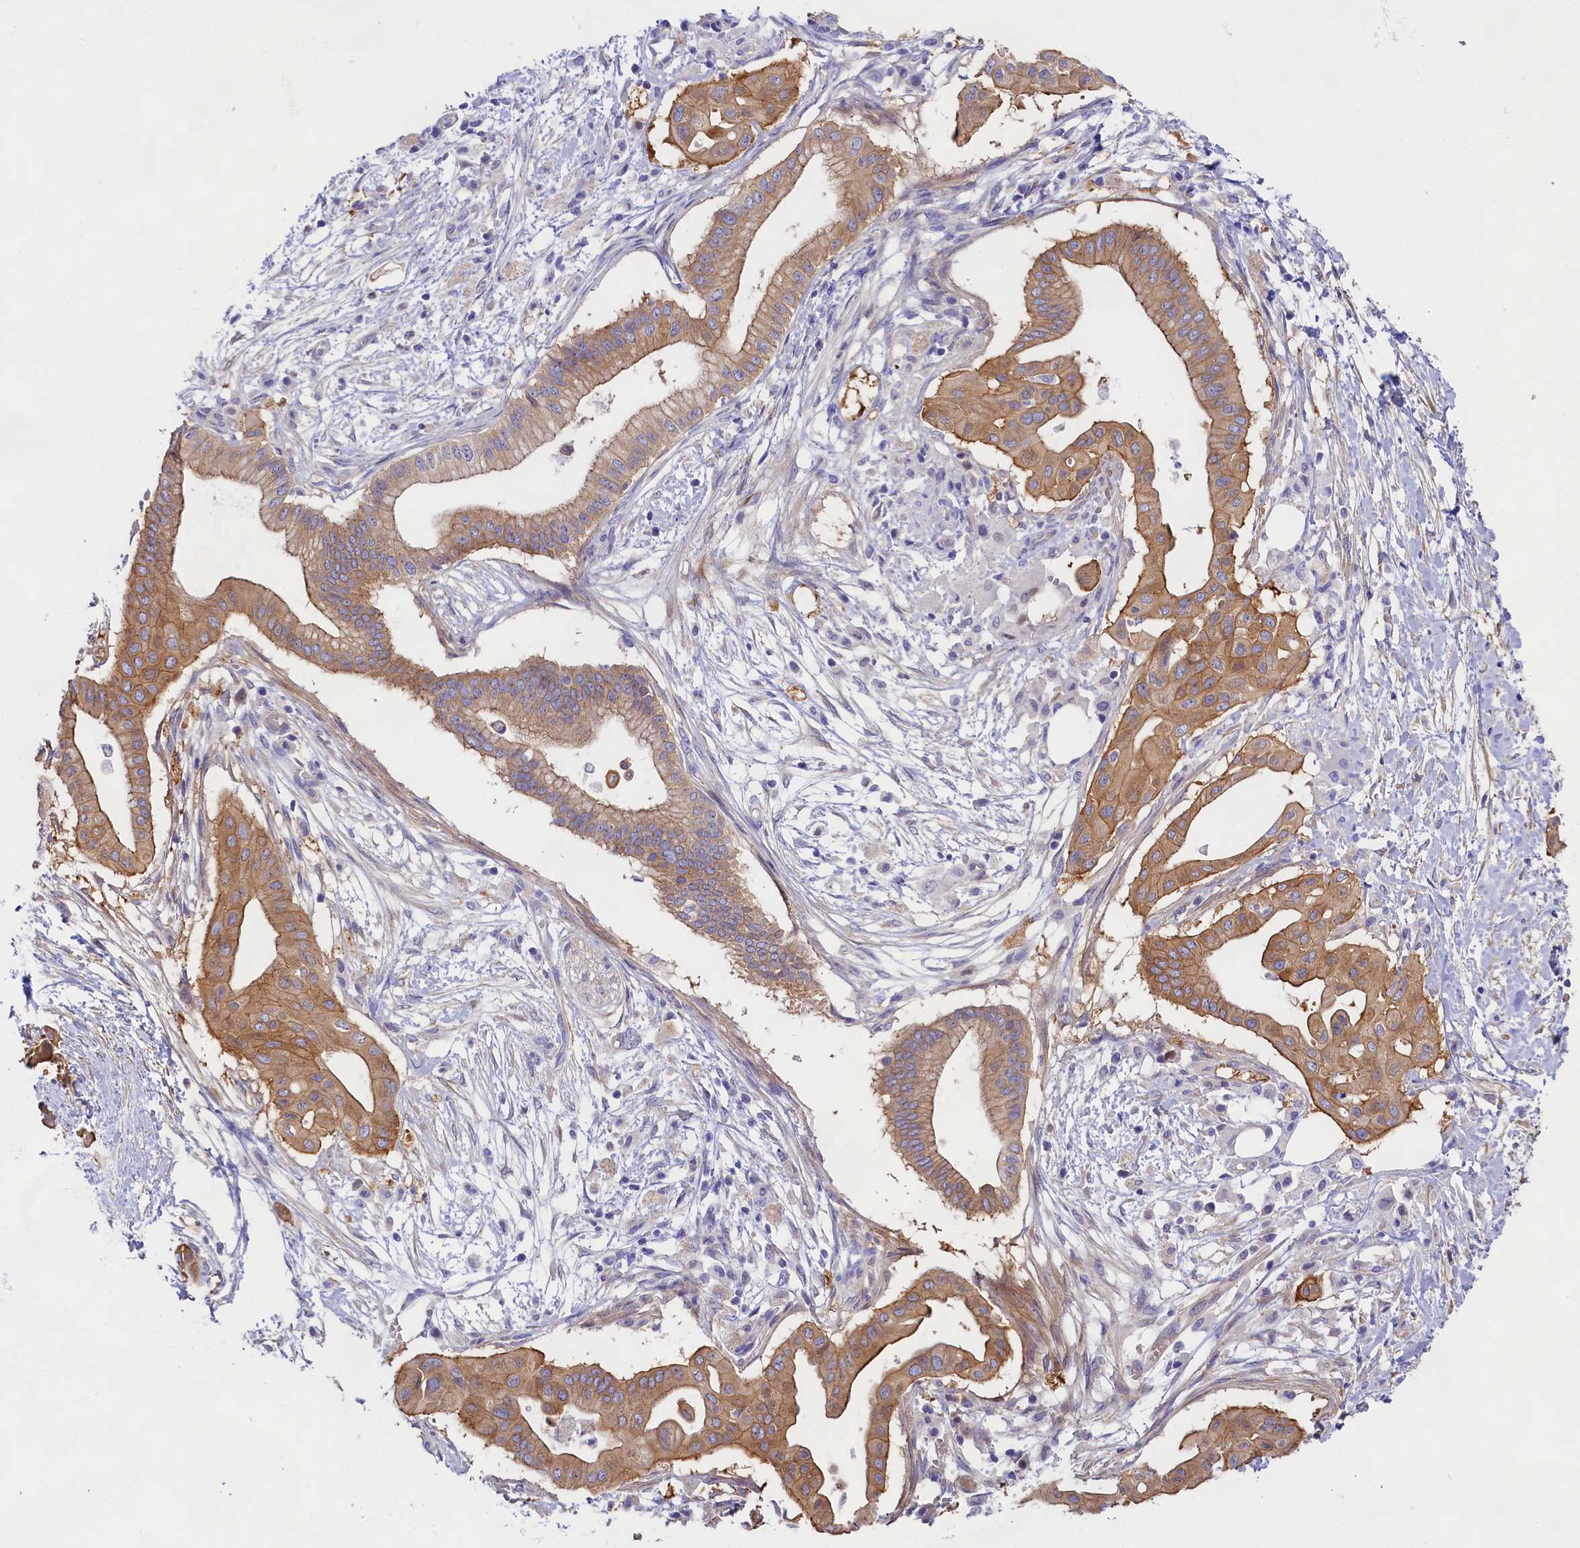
{"staining": {"intensity": "moderate", "quantity": ">75%", "location": "cytoplasmic/membranous"}, "tissue": "pancreatic cancer", "cell_type": "Tumor cells", "image_type": "cancer", "snomed": [{"axis": "morphology", "description": "Adenocarcinoma, NOS"}, {"axis": "topography", "description": "Pancreas"}], "caption": "Pancreatic cancer (adenocarcinoma) stained for a protein (brown) exhibits moderate cytoplasmic/membranous positive positivity in approximately >75% of tumor cells.", "gene": "PPP1R13L", "patient": {"sex": "male", "age": 68}}